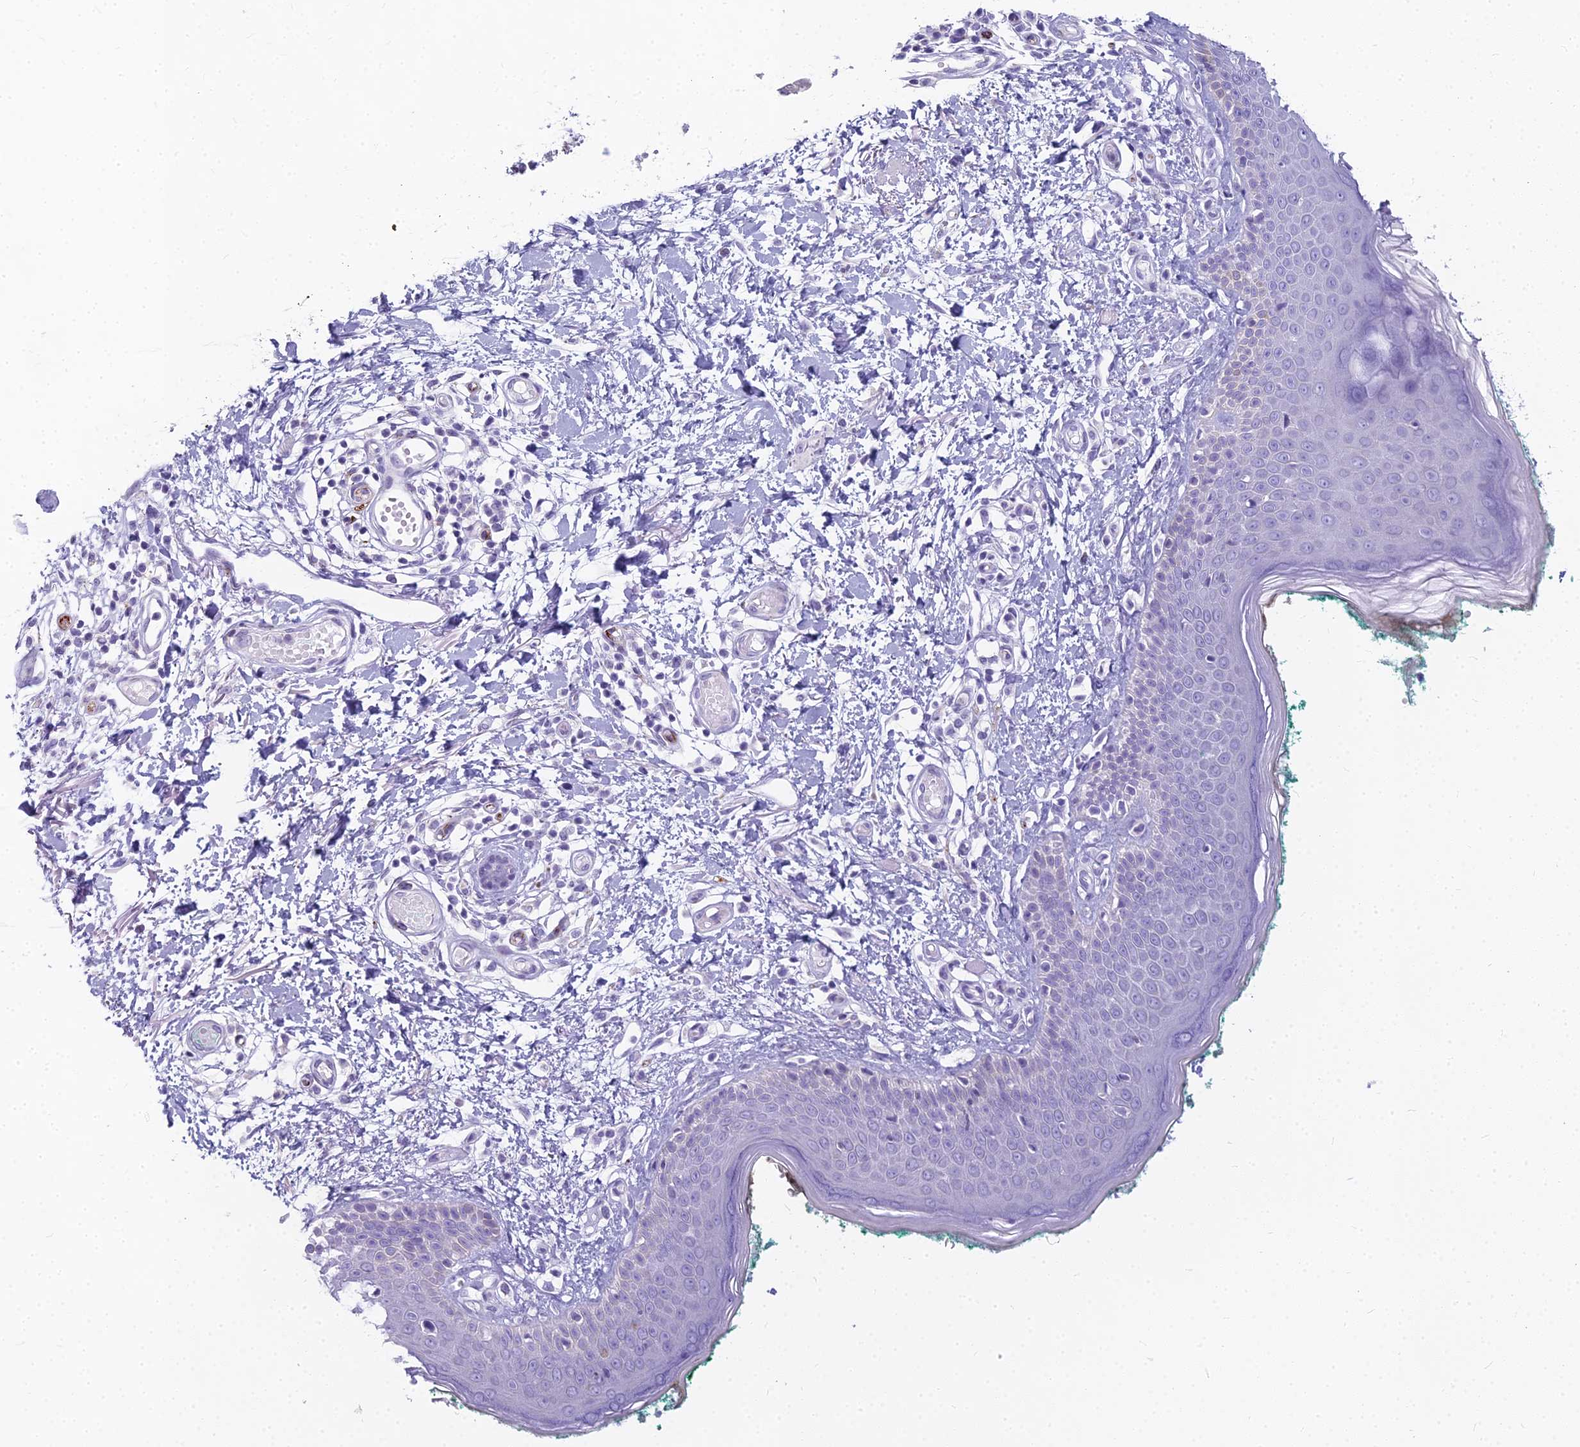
{"staining": {"intensity": "negative", "quantity": "none", "location": "none"}, "tissue": "skin", "cell_type": "Fibroblasts", "image_type": "normal", "snomed": [{"axis": "morphology", "description": "Normal tissue, NOS"}, {"axis": "morphology", "description": "Malignant melanoma, NOS"}, {"axis": "topography", "description": "Skin"}], "caption": "This image is of normal skin stained with IHC to label a protein in brown with the nuclei are counter-stained blue. There is no positivity in fibroblasts. Brightfield microscopy of immunohistochemistry stained with DAB (3,3'-diaminobenzidine) (brown) and hematoxylin (blue), captured at high magnification.", "gene": "ENSG00000265118", "patient": {"sex": "male", "age": 62}}